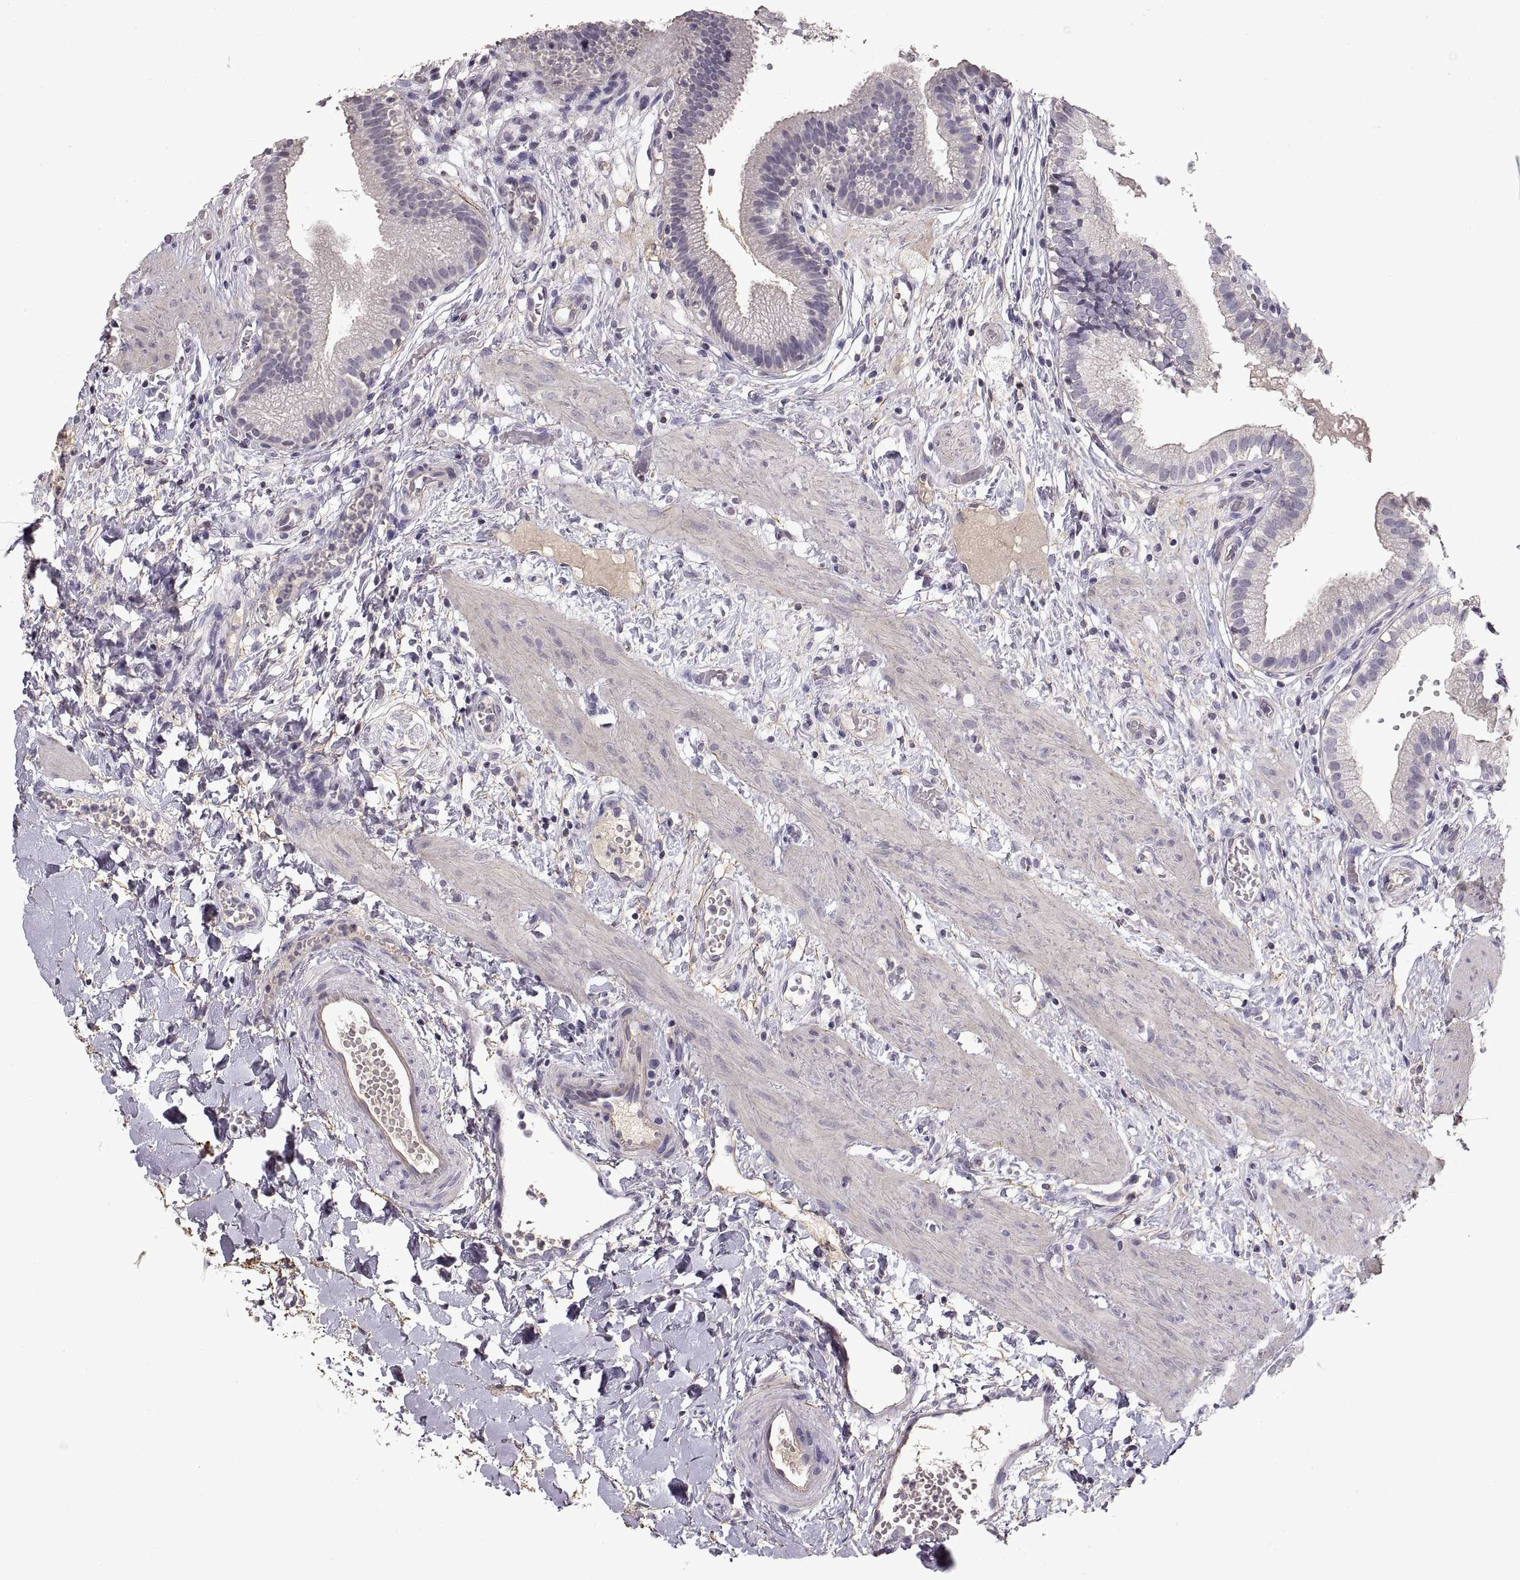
{"staining": {"intensity": "negative", "quantity": "none", "location": "none"}, "tissue": "gallbladder", "cell_type": "Glandular cells", "image_type": "normal", "snomed": [{"axis": "morphology", "description": "Normal tissue, NOS"}, {"axis": "topography", "description": "Gallbladder"}], "caption": "DAB immunohistochemical staining of normal gallbladder displays no significant expression in glandular cells. (Brightfield microscopy of DAB immunohistochemistry at high magnification).", "gene": "ADAM11", "patient": {"sex": "female", "age": 24}}